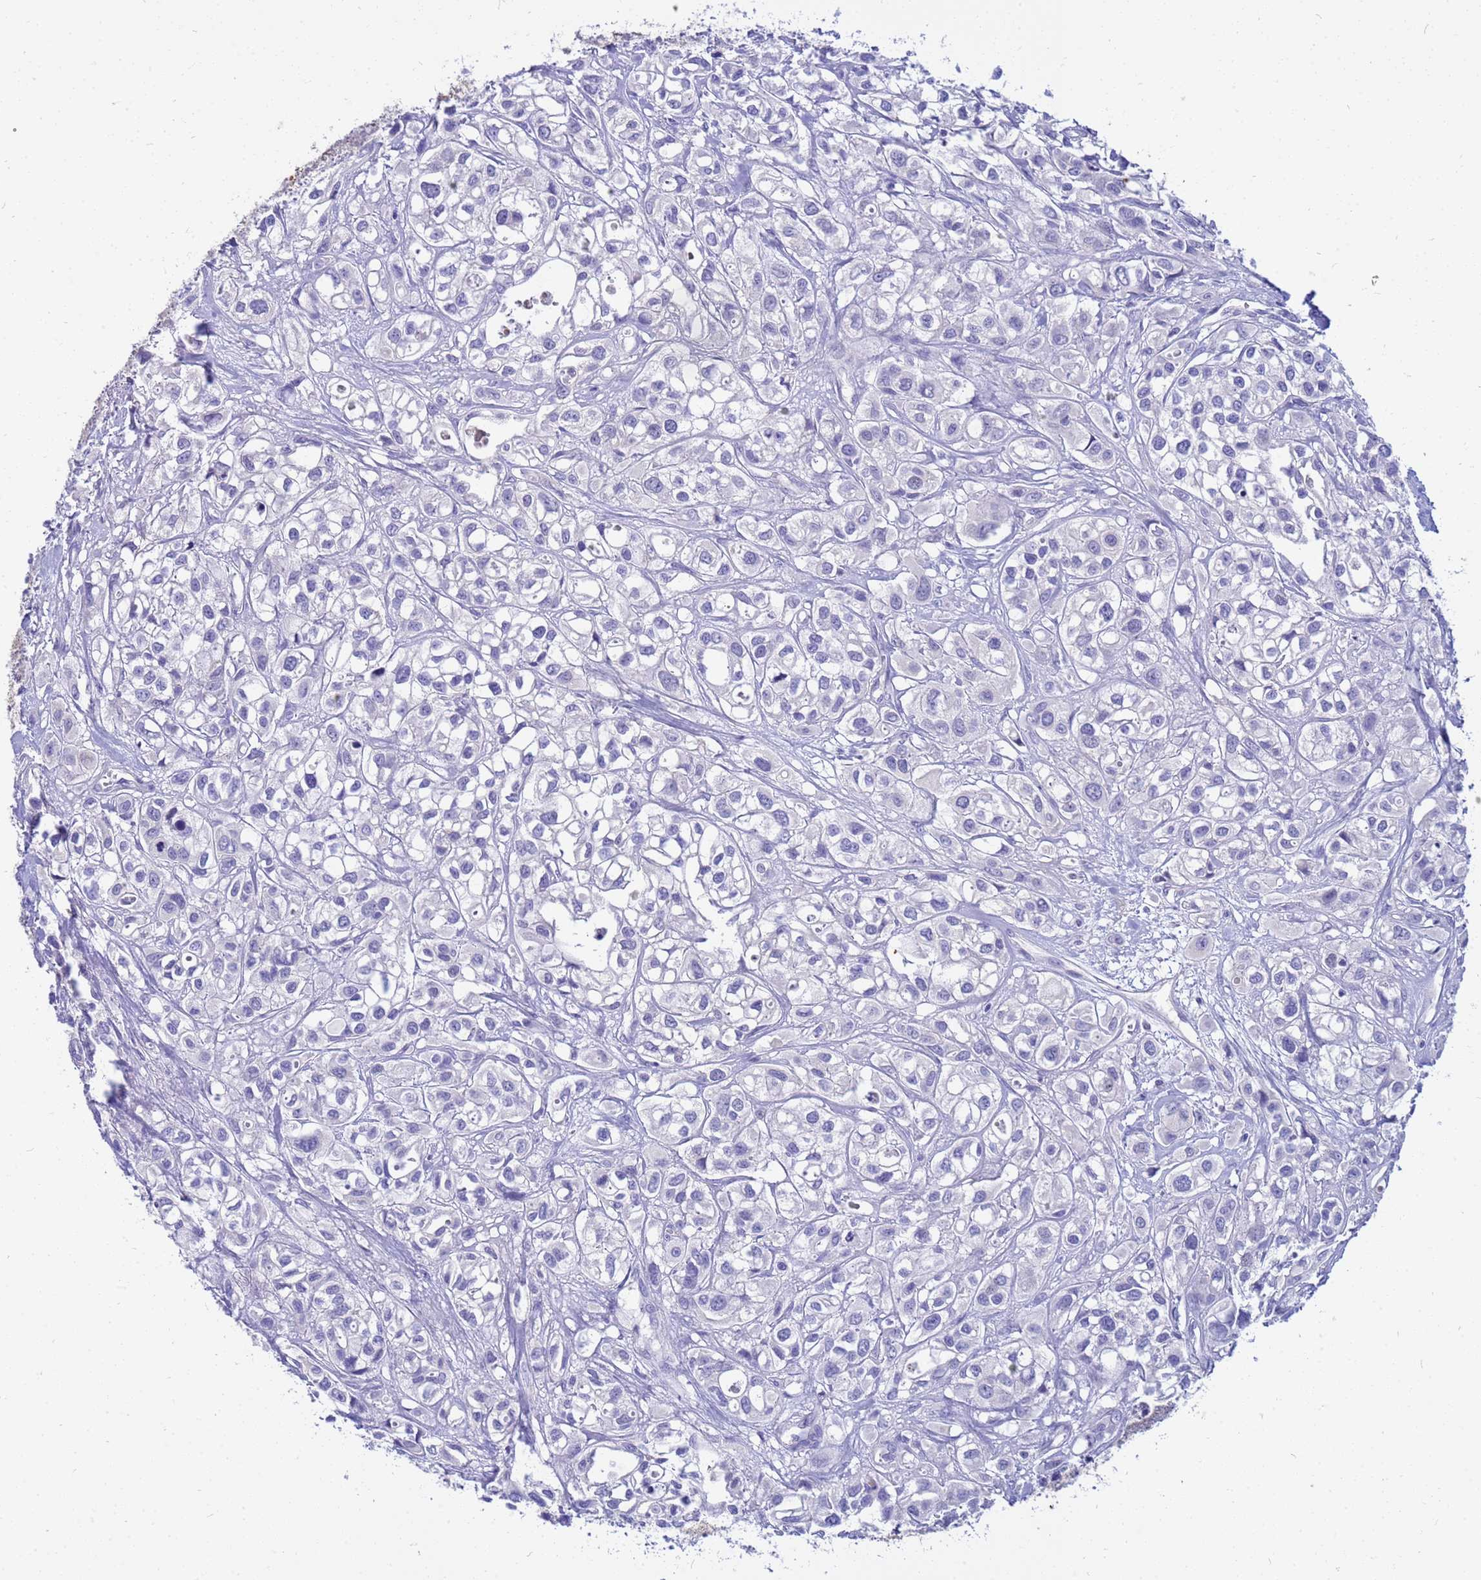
{"staining": {"intensity": "negative", "quantity": "none", "location": "none"}, "tissue": "urothelial cancer", "cell_type": "Tumor cells", "image_type": "cancer", "snomed": [{"axis": "morphology", "description": "Urothelial carcinoma, High grade"}, {"axis": "topography", "description": "Urinary bladder"}], "caption": "Immunohistochemical staining of human urothelial carcinoma (high-grade) demonstrates no significant expression in tumor cells.", "gene": "DPRX", "patient": {"sex": "male", "age": 67}}